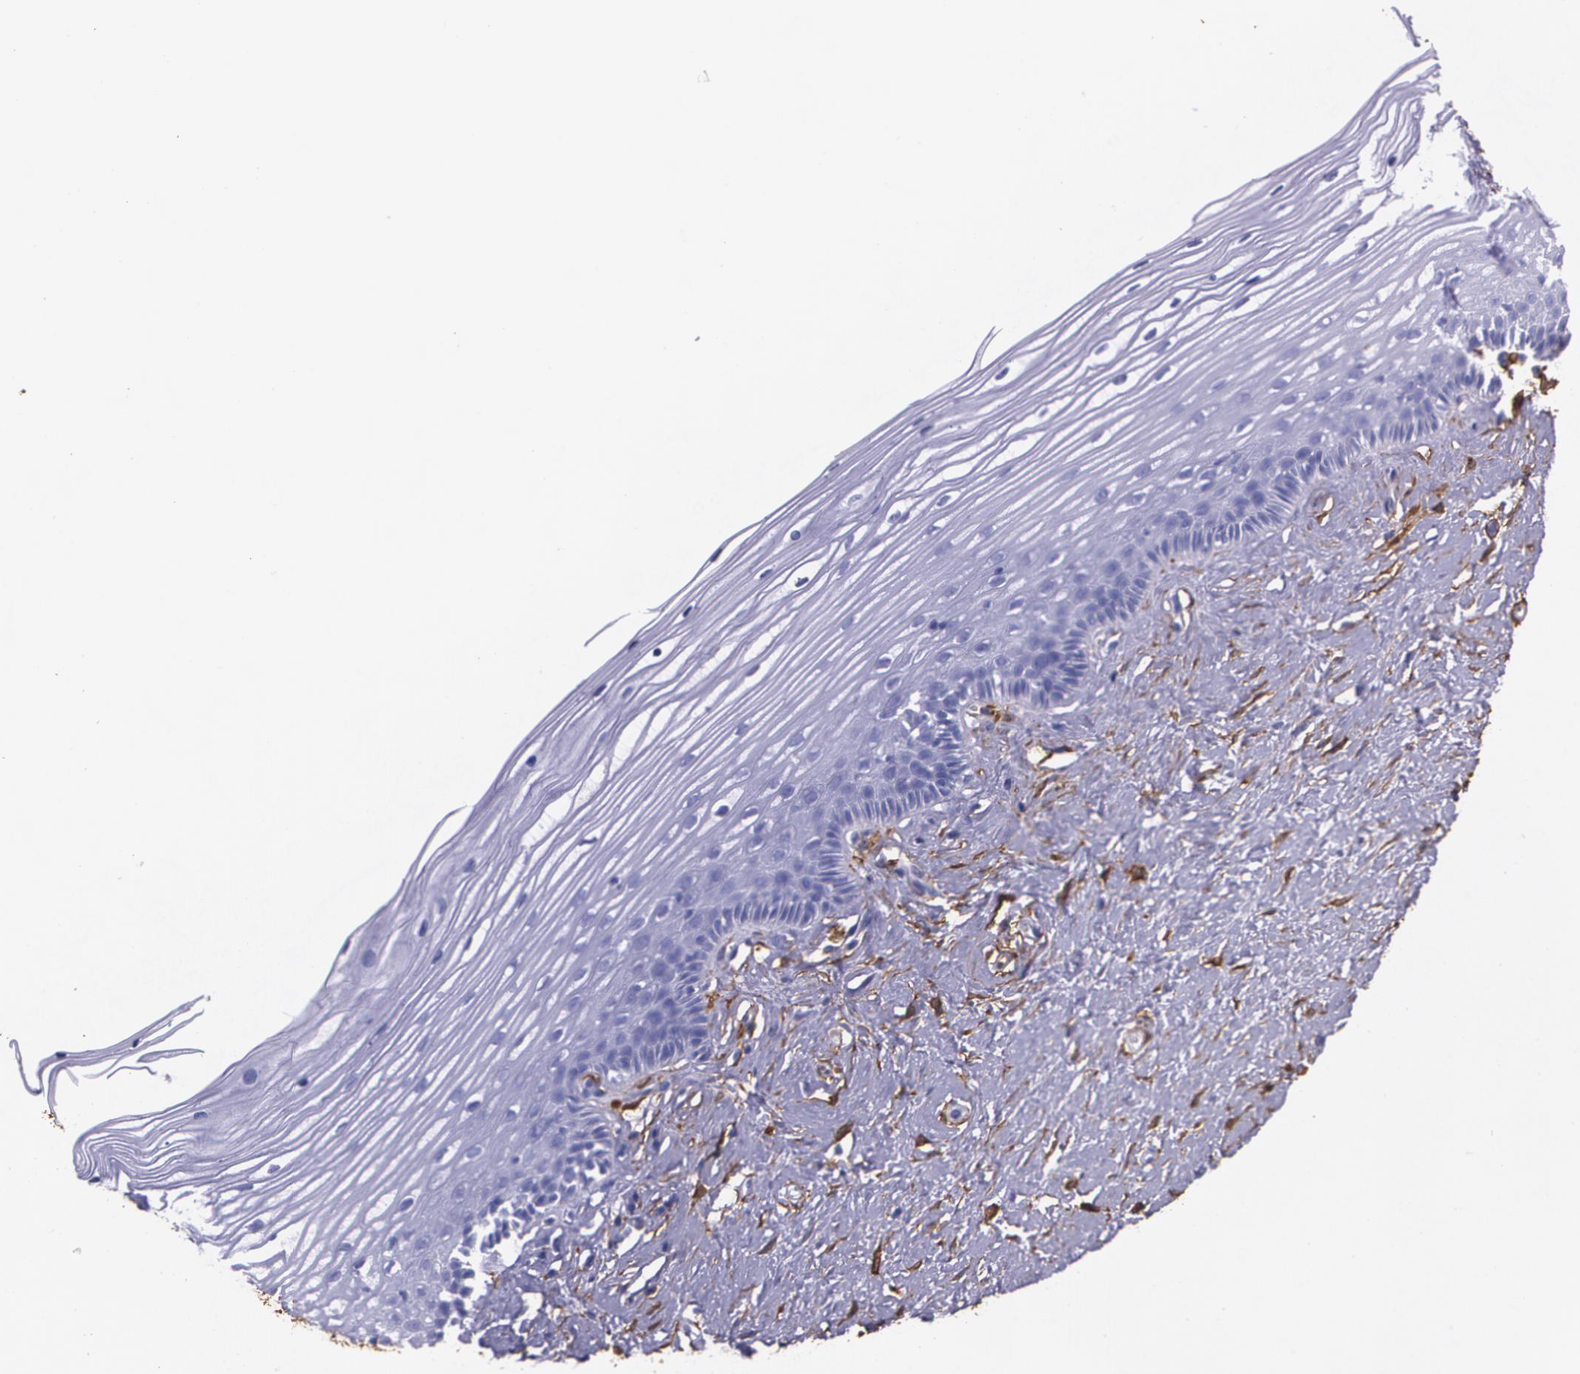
{"staining": {"intensity": "weak", "quantity": "25%-75%", "location": "cytoplasmic/membranous"}, "tissue": "cervix", "cell_type": "Glandular cells", "image_type": "normal", "snomed": [{"axis": "morphology", "description": "Normal tissue, NOS"}, {"axis": "topography", "description": "Cervix"}], "caption": "Protein staining displays weak cytoplasmic/membranous staining in approximately 25%-75% of glandular cells in unremarkable cervix.", "gene": "MMP2", "patient": {"sex": "female", "age": 40}}